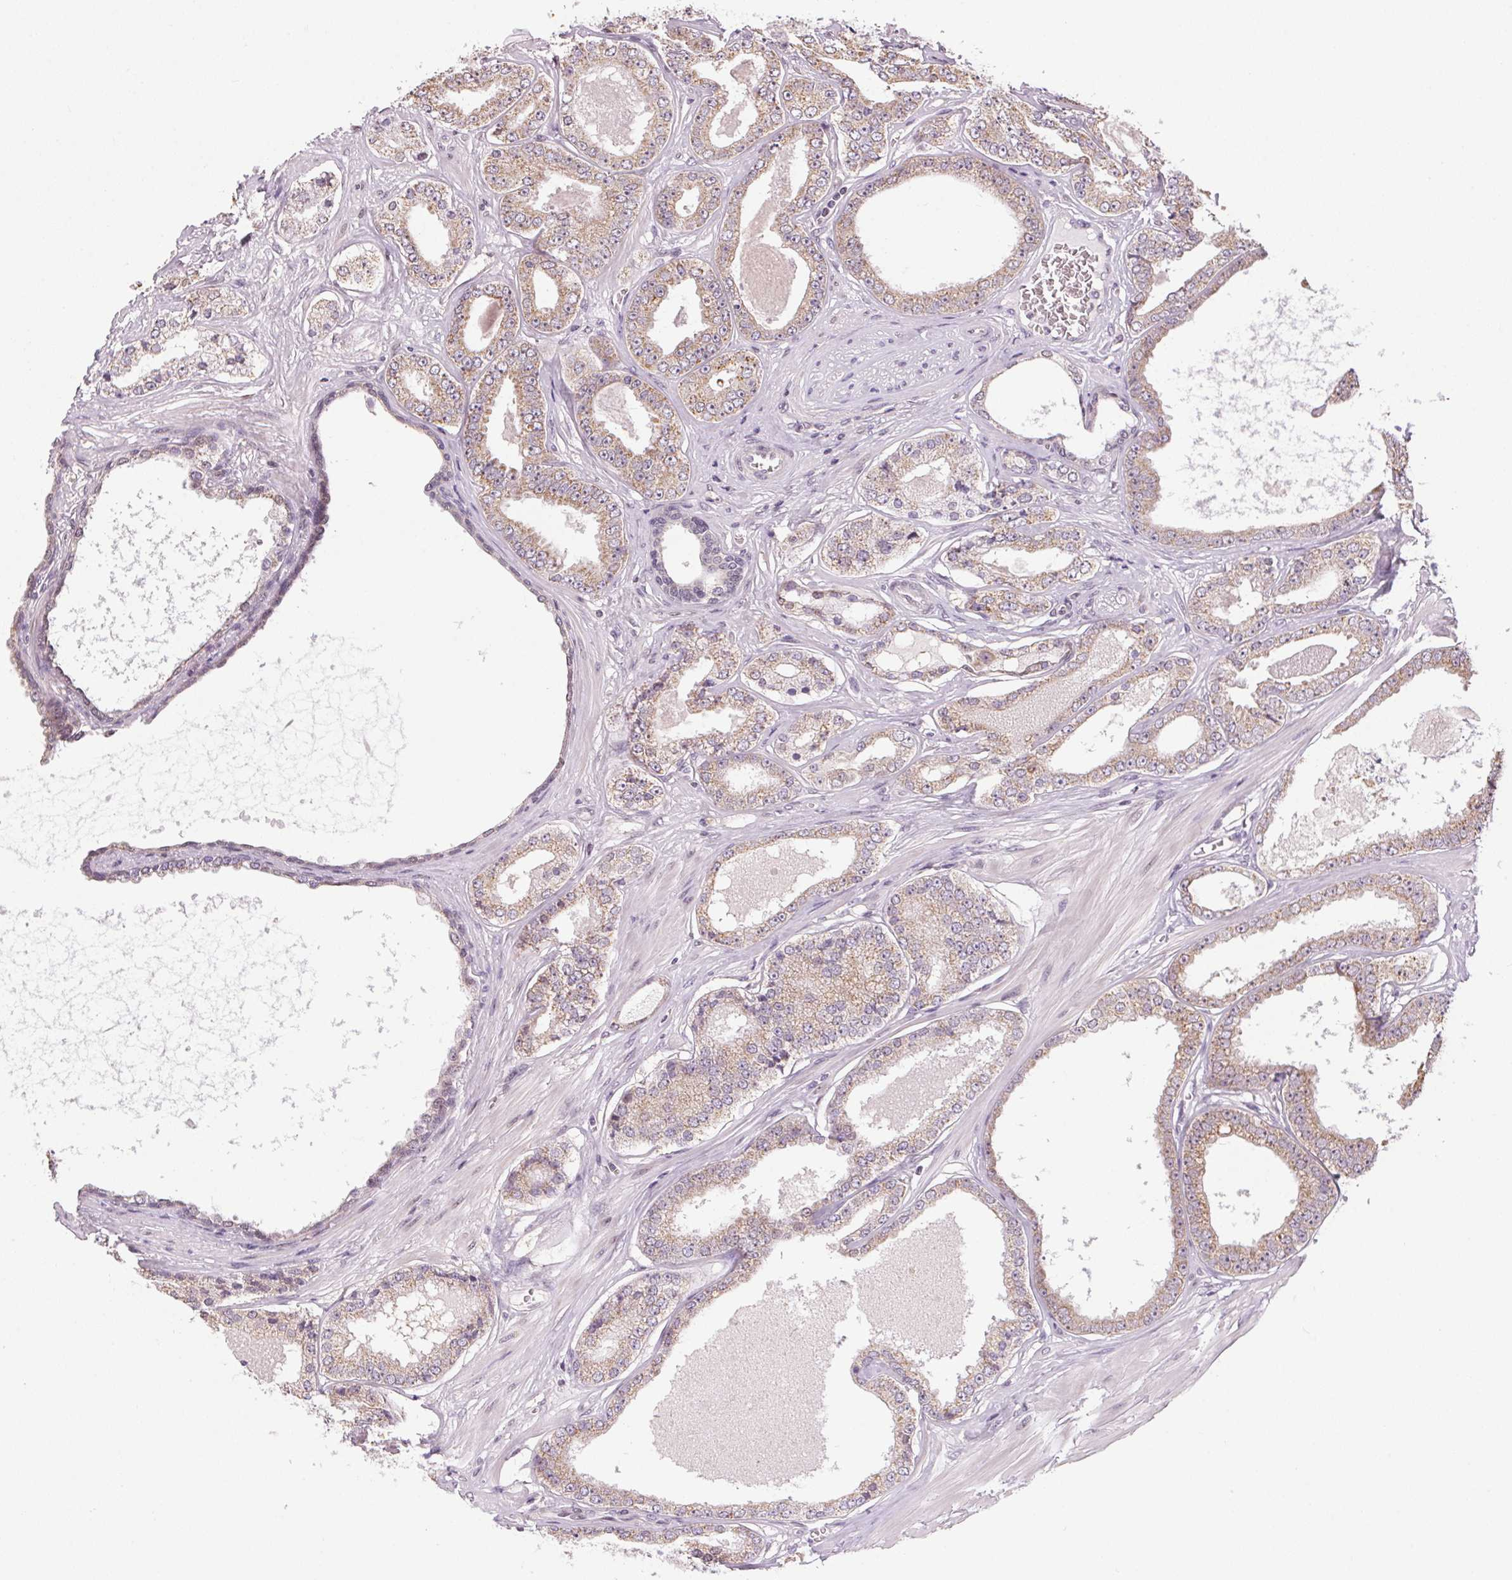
{"staining": {"intensity": "weak", "quantity": "25%-75%", "location": "cytoplasmic/membranous"}, "tissue": "prostate cancer", "cell_type": "Tumor cells", "image_type": "cancer", "snomed": [{"axis": "morphology", "description": "Adenocarcinoma, NOS"}, {"axis": "topography", "description": "Prostate"}], "caption": "Immunohistochemical staining of prostate cancer (adenocarcinoma) exhibits low levels of weak cytoplasmic/membranous protein expression in approximately 25%-75% of tumor cells.", "gene": "SC5D", "patient": {"sex": "male", "age": 64}}